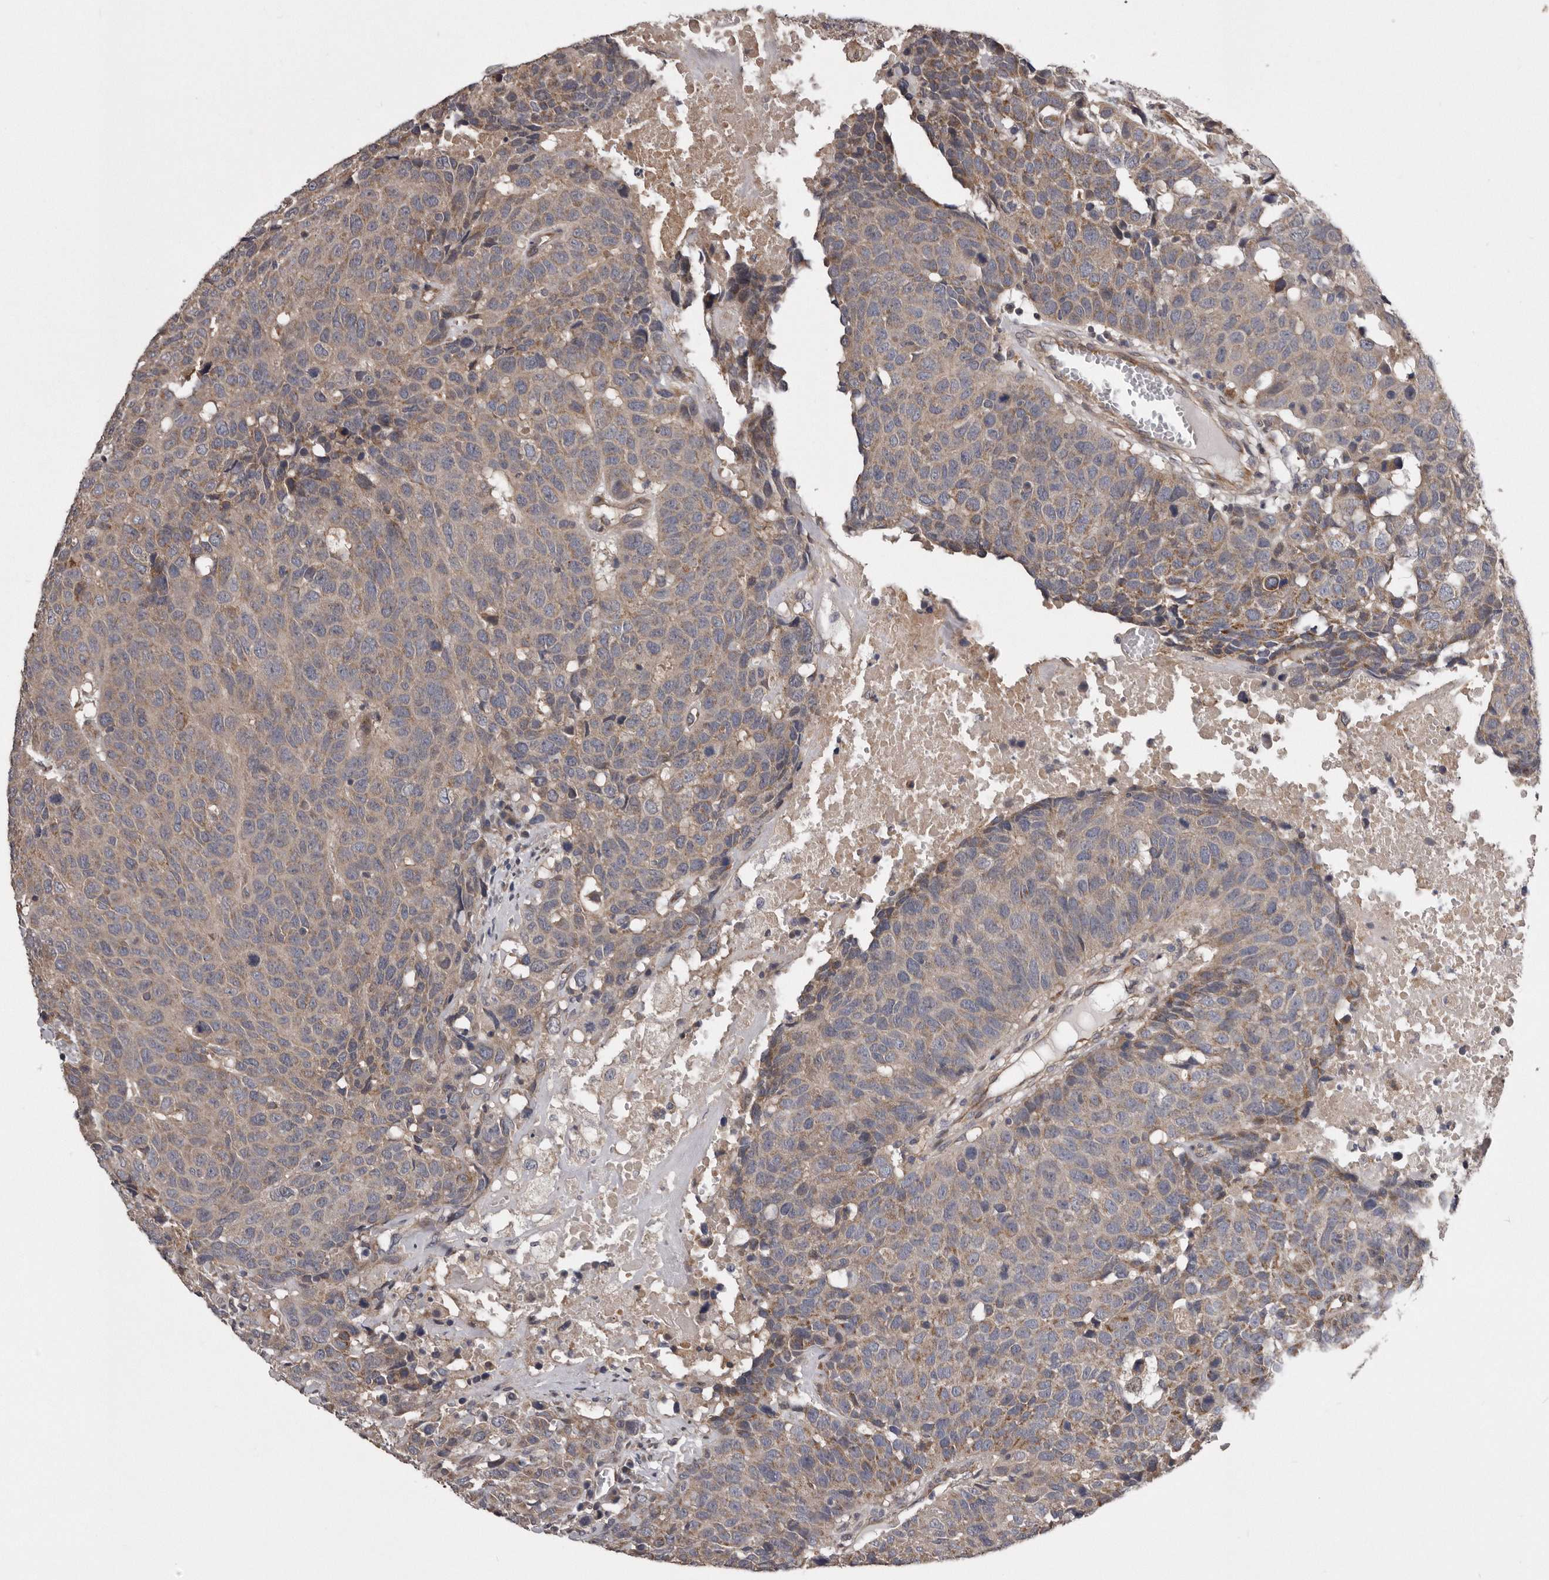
{"staining": {"intensity": "weak", "quantity": ">75%", "location": "cytoplasmic/membranous"}, "tissue": "head and neck cancer", "cell_type": "Tumor cells", "image_type": "cancer", "snomed": [{"axis": "morphology", "description": "Squamous cell carcinoma, NOS"}, {"axis": "topography", "description": "Head-Neck"}], "caption": "Immunohistochemical staining of human head and neck cancer demonstrates weak cytoplasmic/membranous protein expression in about >75% of tumor cells. The protein is shown in brown color, while the nuclei are stained blue.", "gene": "ARMCX1", "patient": {"sex": "male", "age": 66}}